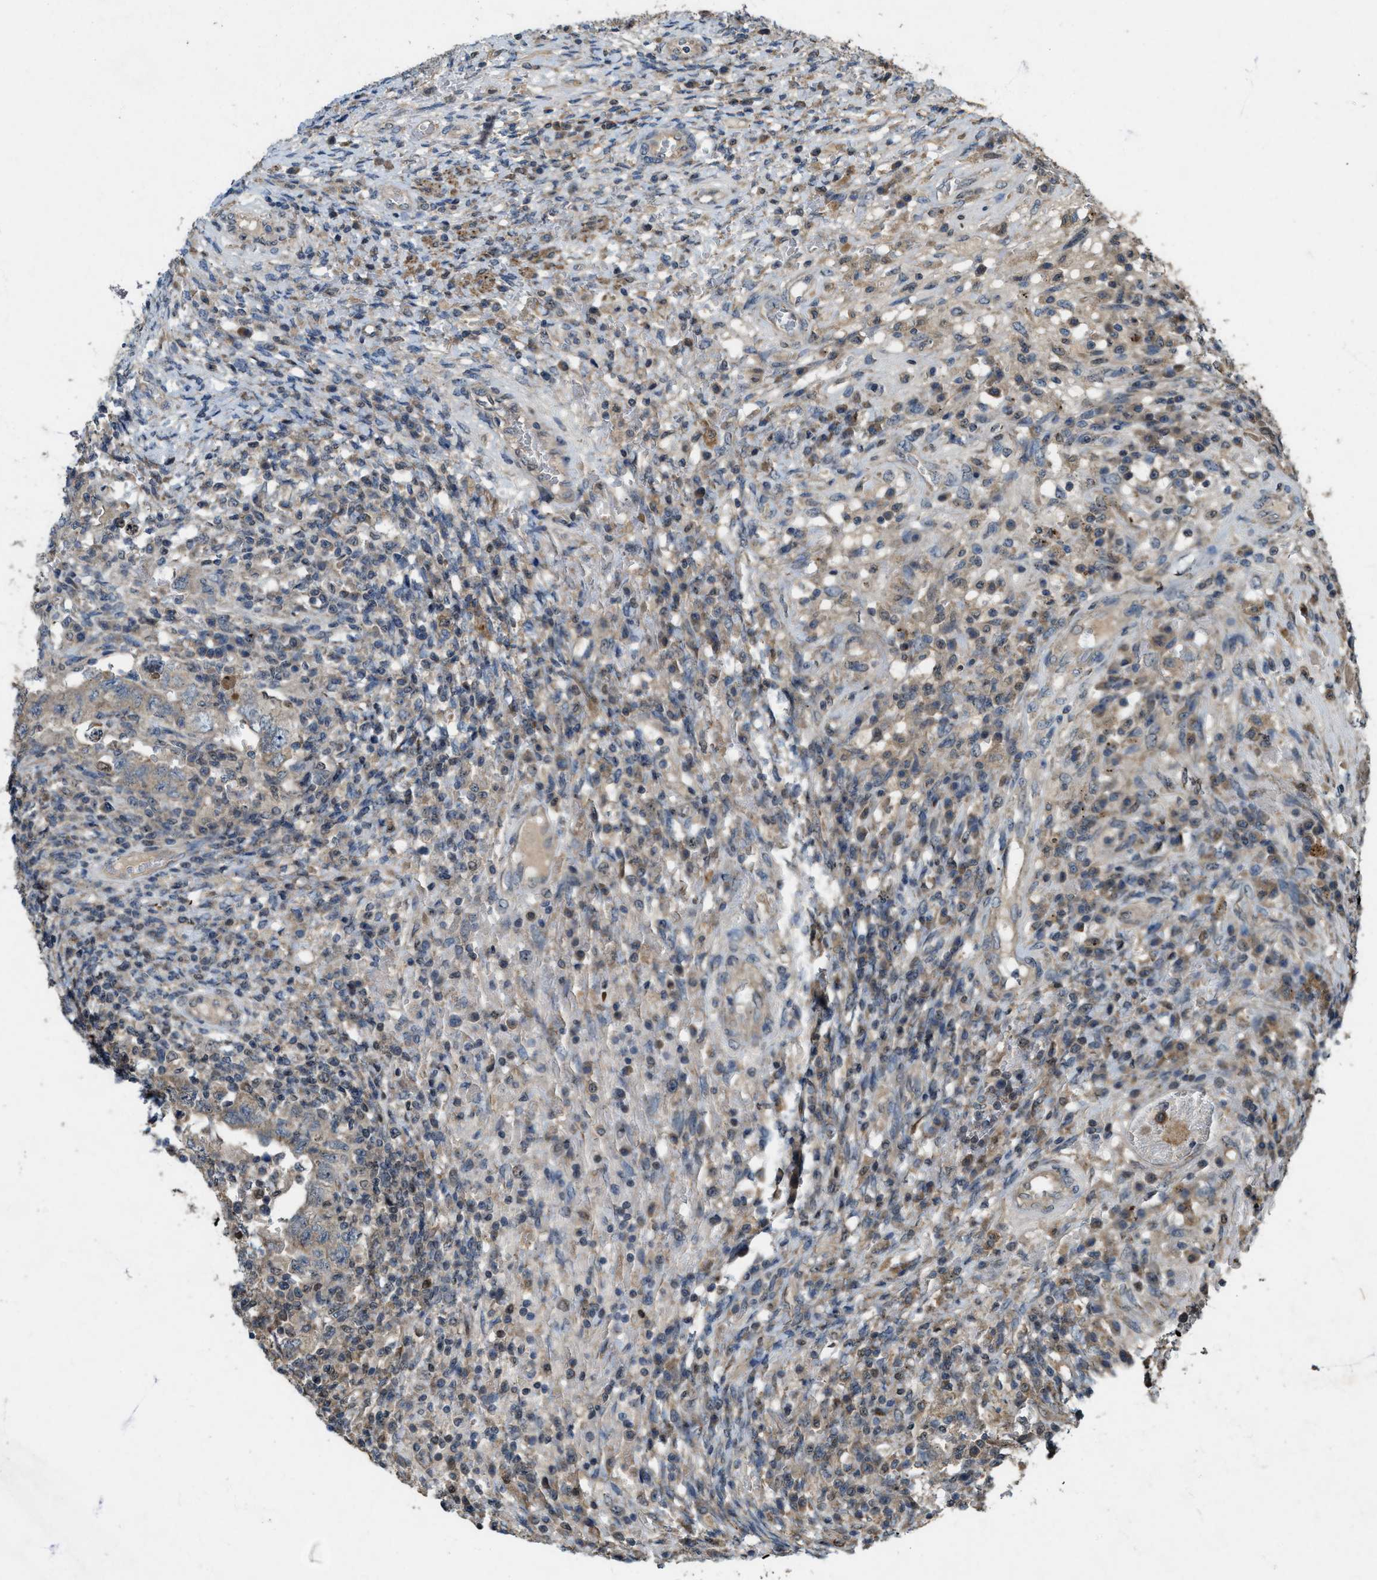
{"staining": {"intensity": "weak", "quantity": "25%-75%", "location": "cytoplasmic/membranous"}, "tissue": "testis cancer", "cell_type": "Tumor cells", "image_type": "cancer", "snomed": [{"axis": "morphology", "description": "Carcinoma, Embryonal, NOS"}, {"axis": "topography", "description": "Testis"}], "caption": "An image showing weak cytoplasmic/membranous staining in approximately 25%-75% of tumor cells in testis cancer (embryonal carcinoma), as visualized by brown immunohistochemical staining.", "gene": "PDP2", "patient": {"sex": "male", "age": 26}}